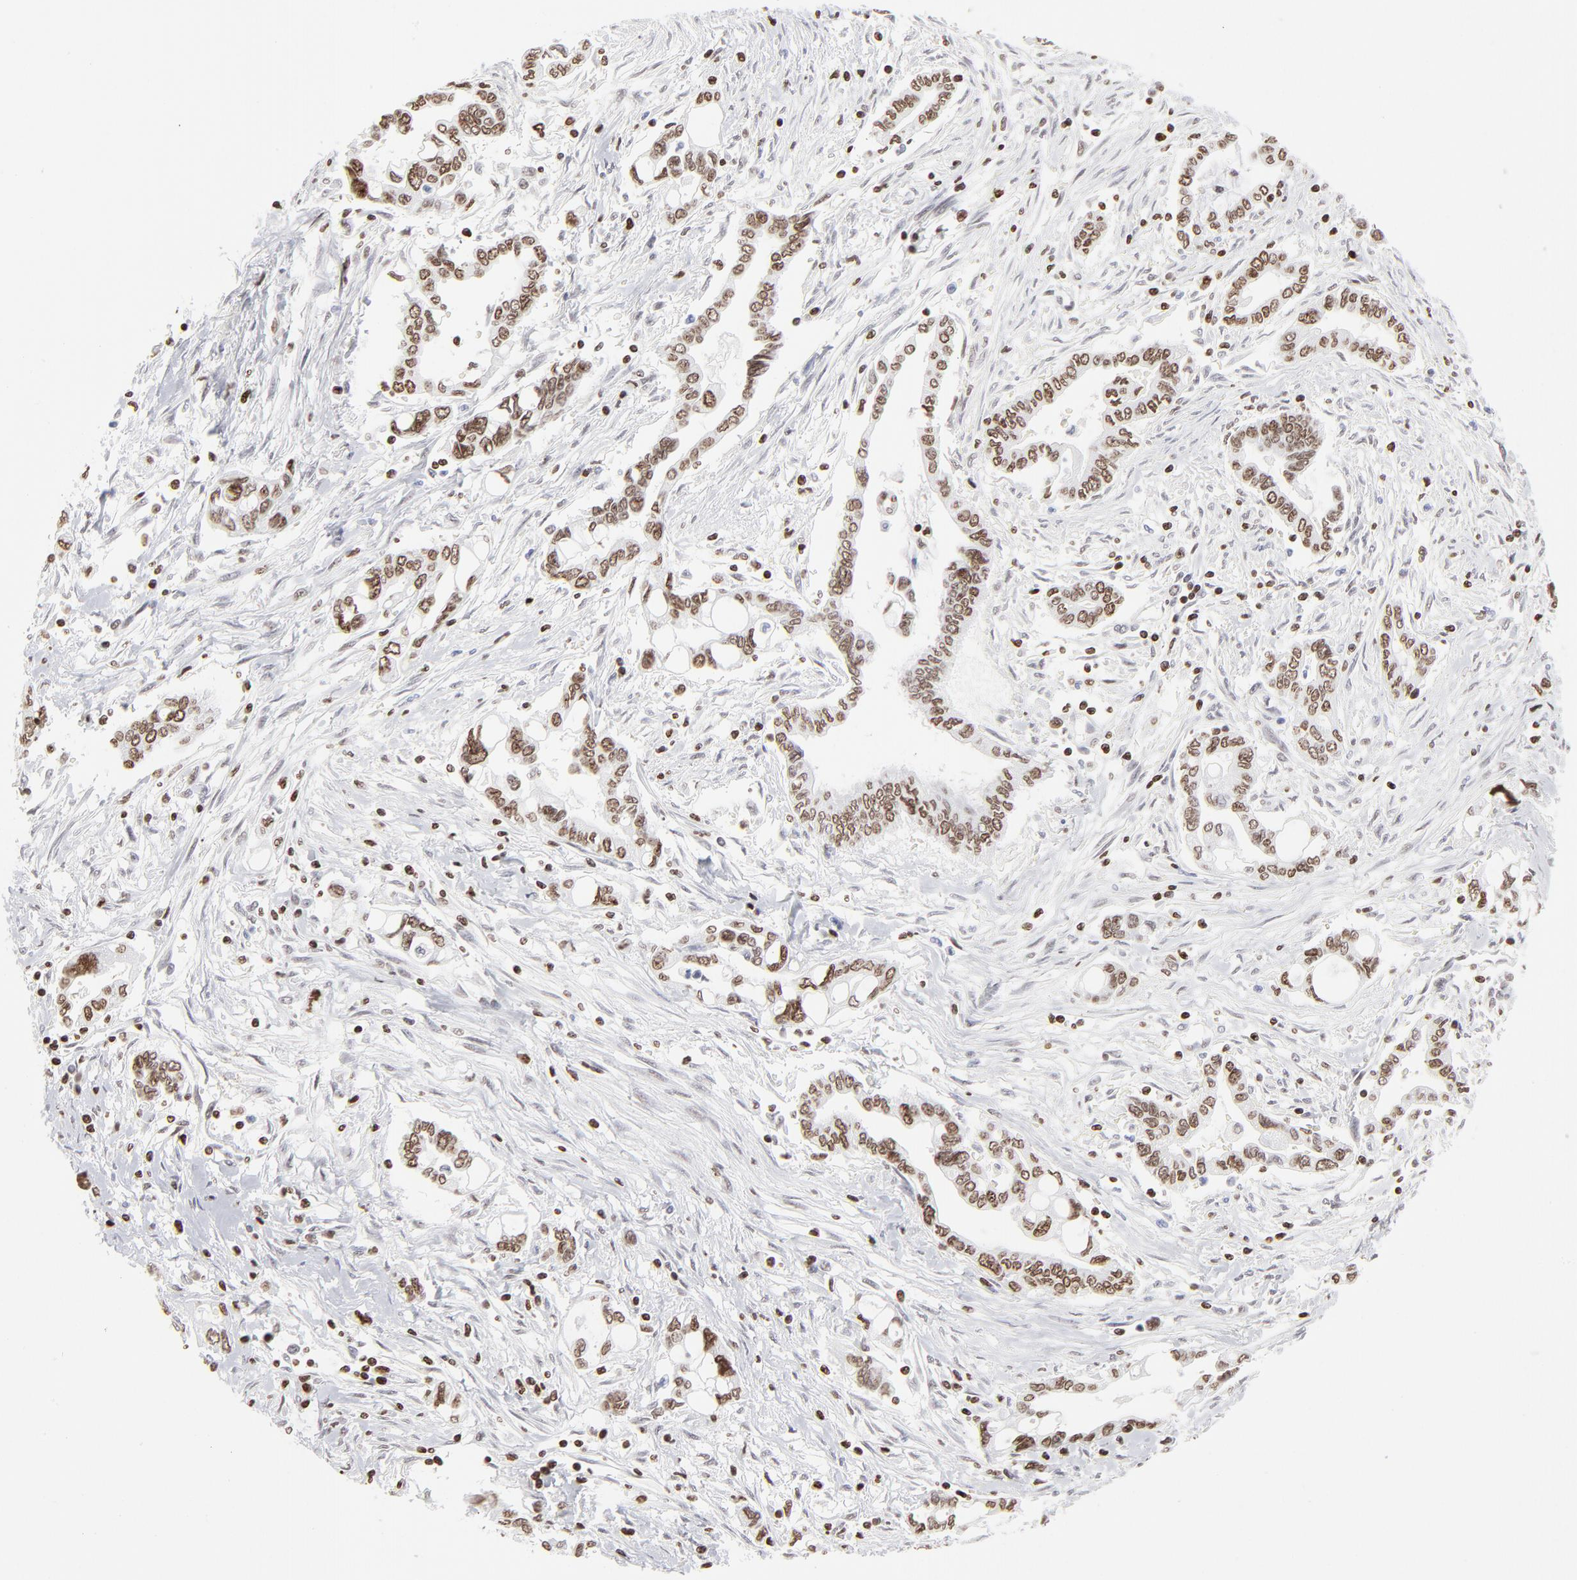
{"staining": {"intensity": "strong", "quantity": "25%-75%", "location": "nuclear"}, "tissue": "pancreatic cancer", "cell_type": "Tumor cells", "image_type": "cancer", "snomed": [{"axis": "morphology", "description": "Adenocarcinoma, NOS"}, {"axis": "topography", "description": "Pancreas"}], "caption": "Immunohistochemistry (DAB) staining of pancreatic adenocarcinoma shows strong nuclear protein staining in approximately 25%-75% of tumor cells.", "gene": "PARP1", "patient": {"sex": "female", "age": 57}}